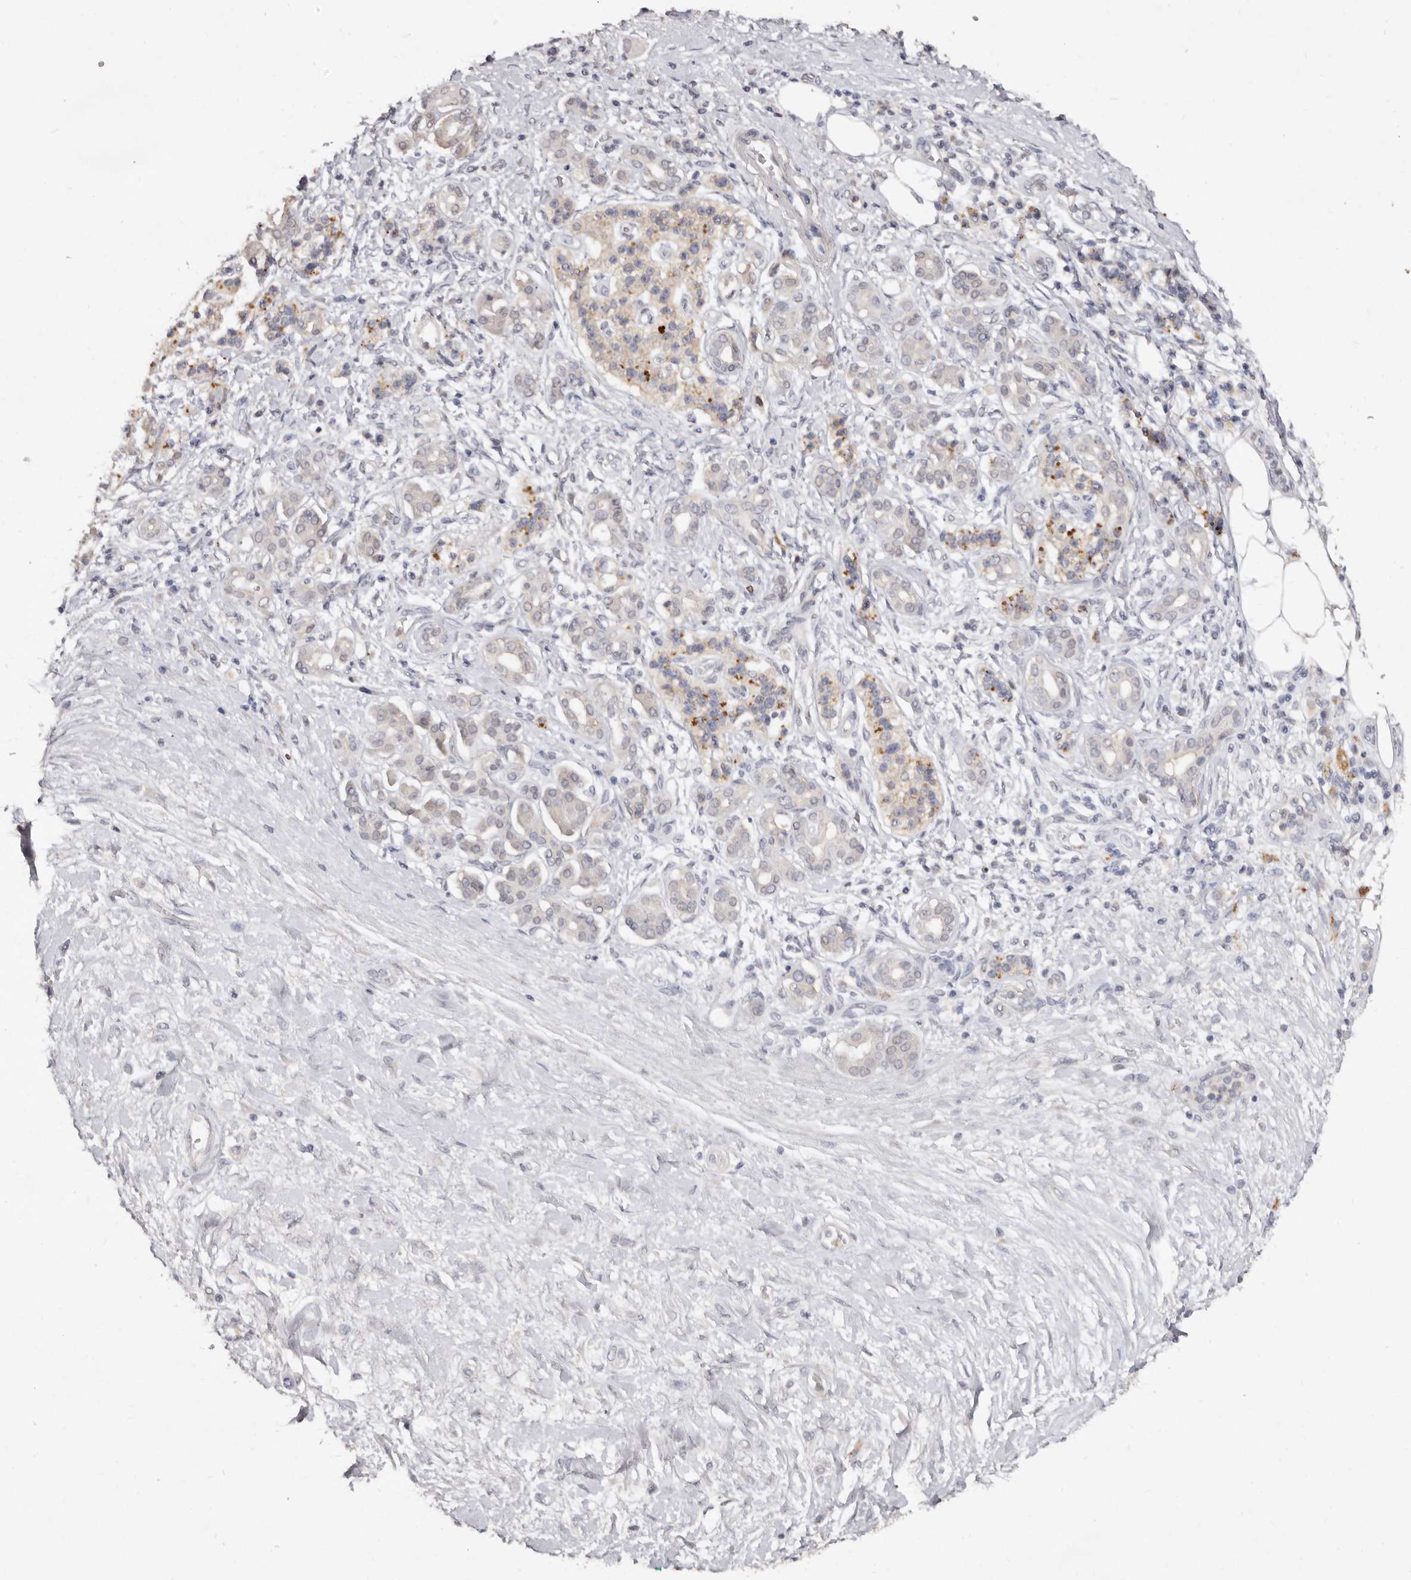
{"staining": {"intensity": "negative", "quantity": "none", "location": "none"}, "tissue": "pancreatic cancer", "cell_type": "Tumor cells", "image_type": "cancer", "snomed": [{"axis": "morphology", "description": "Adenocarcinoma, NOS"}, {"axis": "topography", "description": "Pancreas"}], "caption": "An image of pancreatic adenocarcinoma stained for a protein exhibits no brown staining in tumor cells. (Immunohistochemistry, brightfield microscopy, high magnification).", "gene": "EDEM1", "patient": {"sex": "male", "age": 78}}